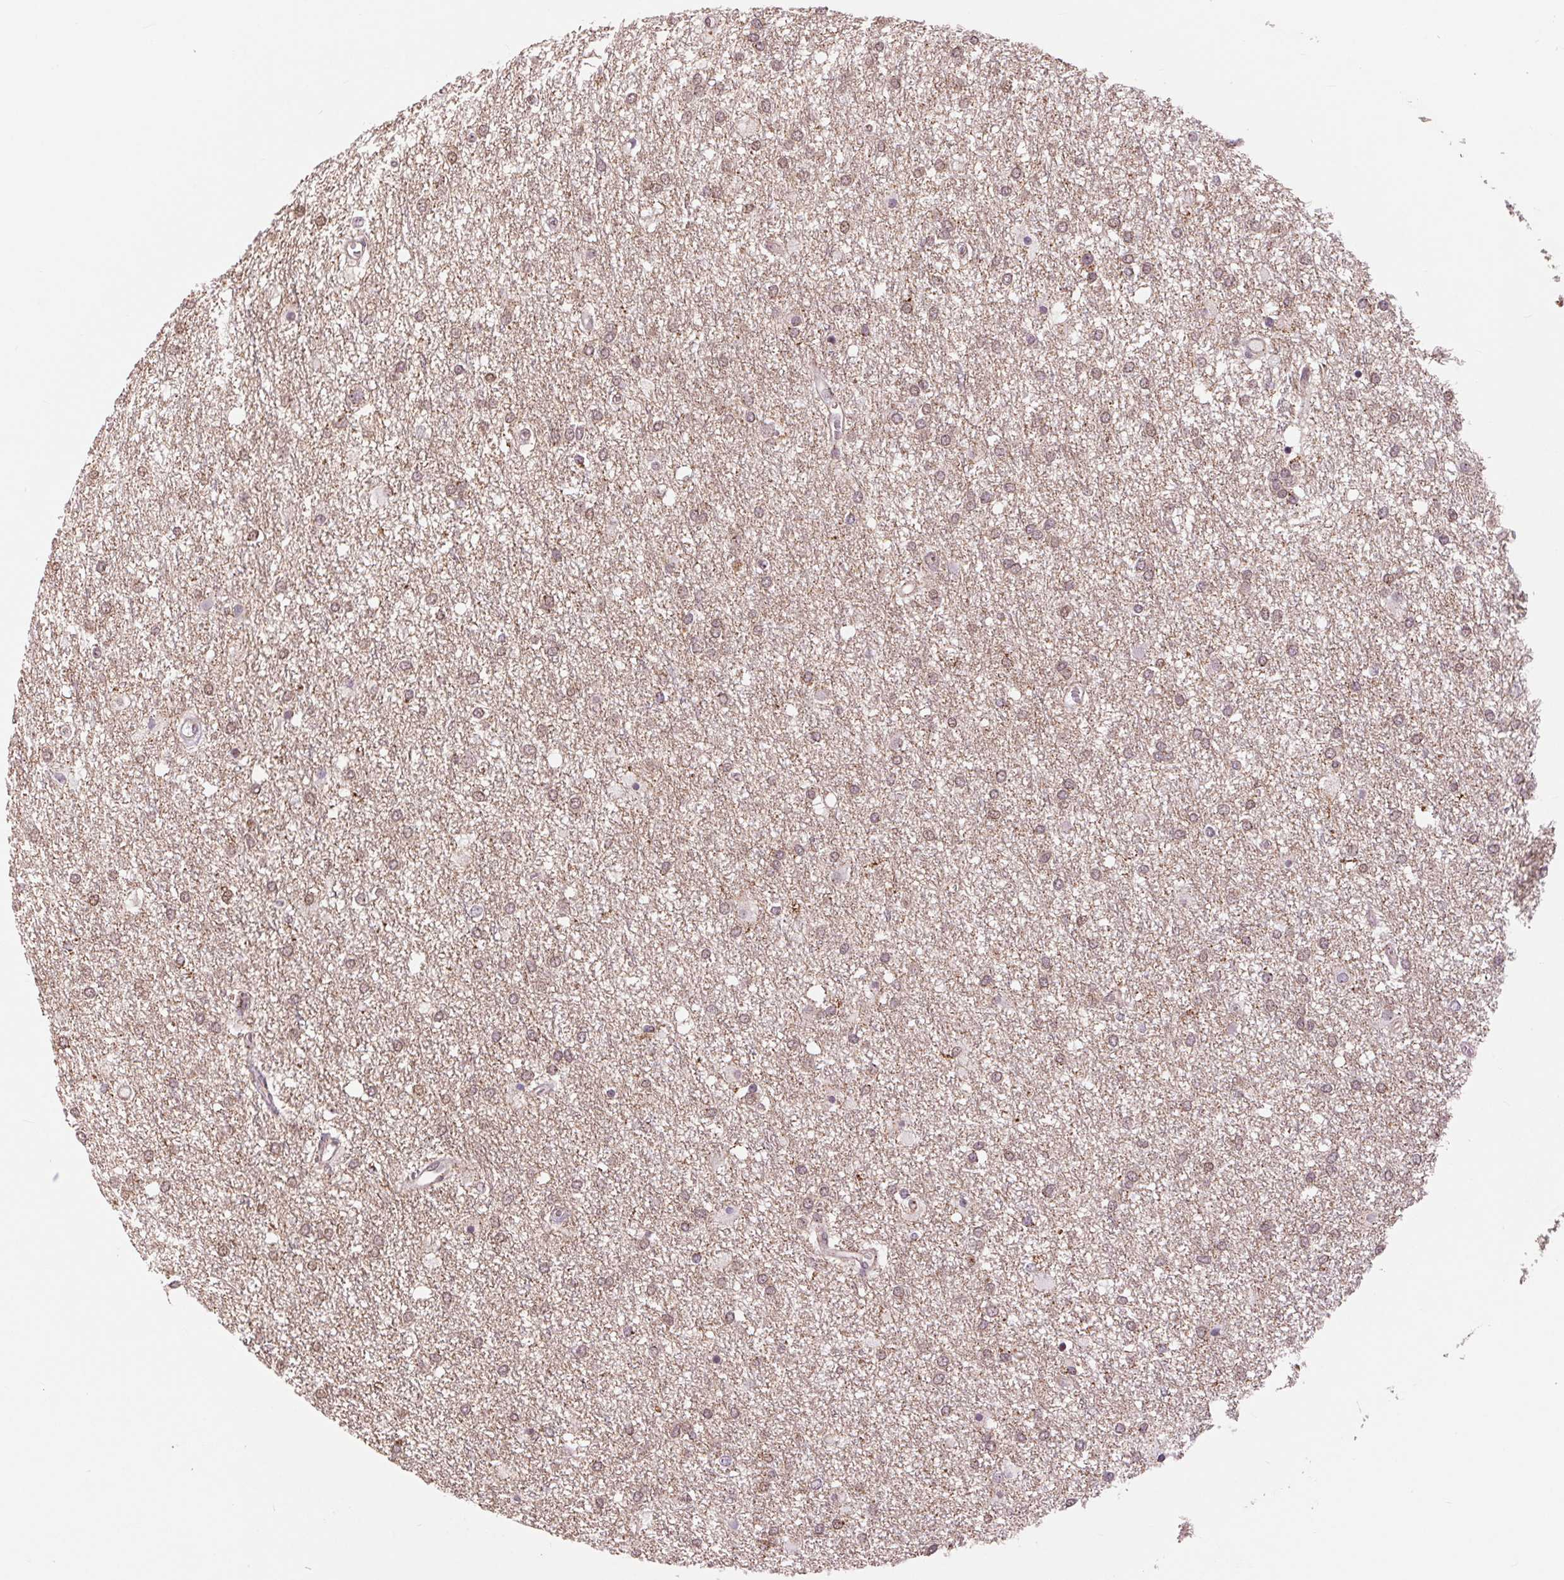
{"staining": {"intensity": "weak", "quantity": "25%-75%", "location": "cytoplasmic/membranous"}, "tissue": "glioma", "cell_type": "Tumor cells", "image_type": "cancer", "snomed": [{"axis": "morphology", "description": "Glioma, malignant, High grade"}, {"axis": "topography", "description": "Brain"}], "caption": "Glioma stained for a protein (brown) demonstrates weak cytoplasmic/membranous positive expression in approximately 25%-75% of tumor cells.", "gene": "CHMP4B", "patient": {"sex": "female", "age": 61}}